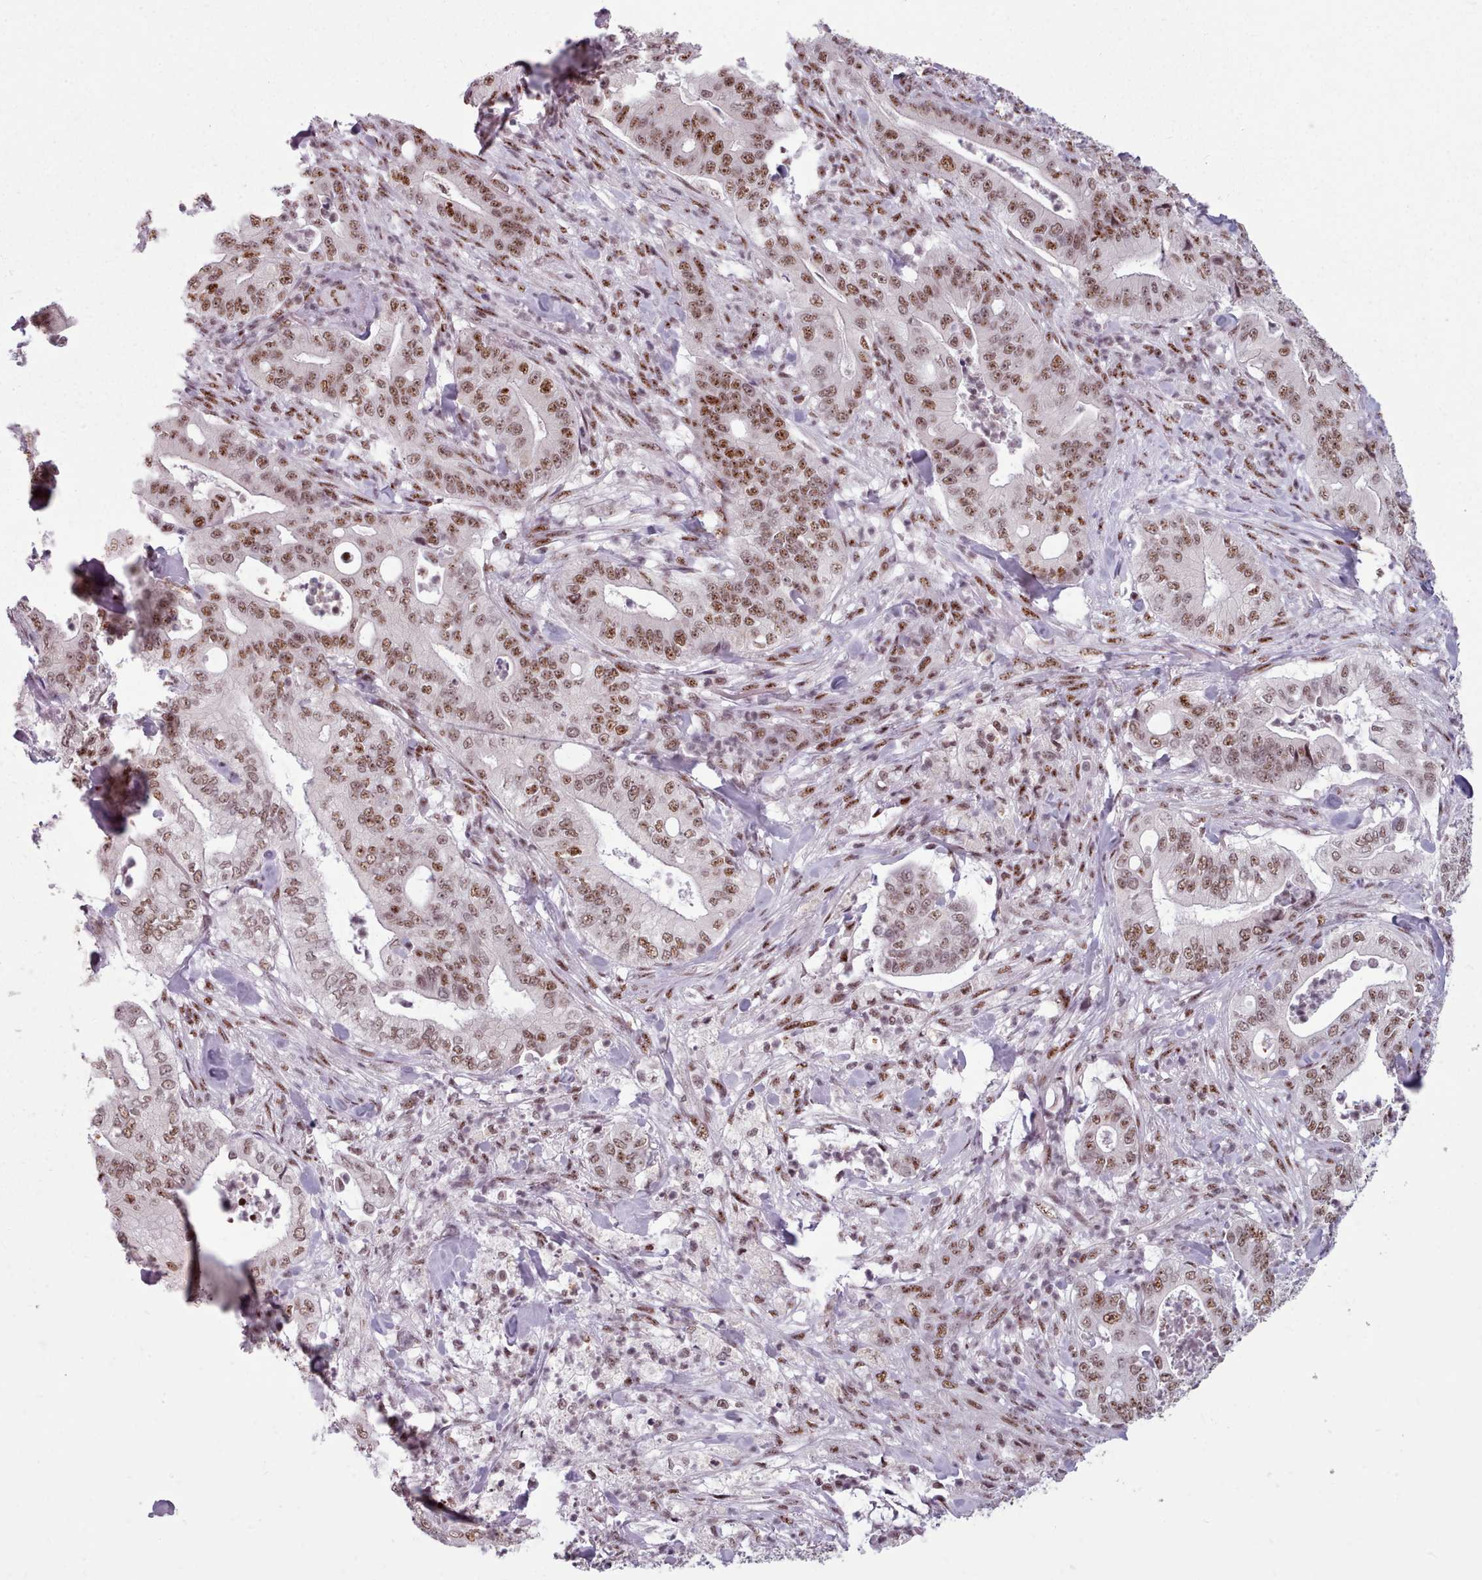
{"staining": {"intensity": "moderate", "quantity": ">75%", "location": "nuclear"}, "tissue": "pancreatic cancer", "cell_type": "Tumor cells", "image_type": "cancer", "snomed": [{"axis": "morphology", "description": "Adenocarcinoma, NOS"}, {"axis": "topography", "description": "Pancreas"}], "caption": "Immunohistochemistry (IHC) micrograph of pancreatic cancer (adenocarcinoma) stained for a protein (brown), which exhibits medium levels of moderate nuclear staining in approximately >75% of tumor cells.", "gene": "SRRM1", "patient": {"sex": "male", "age": 71}}